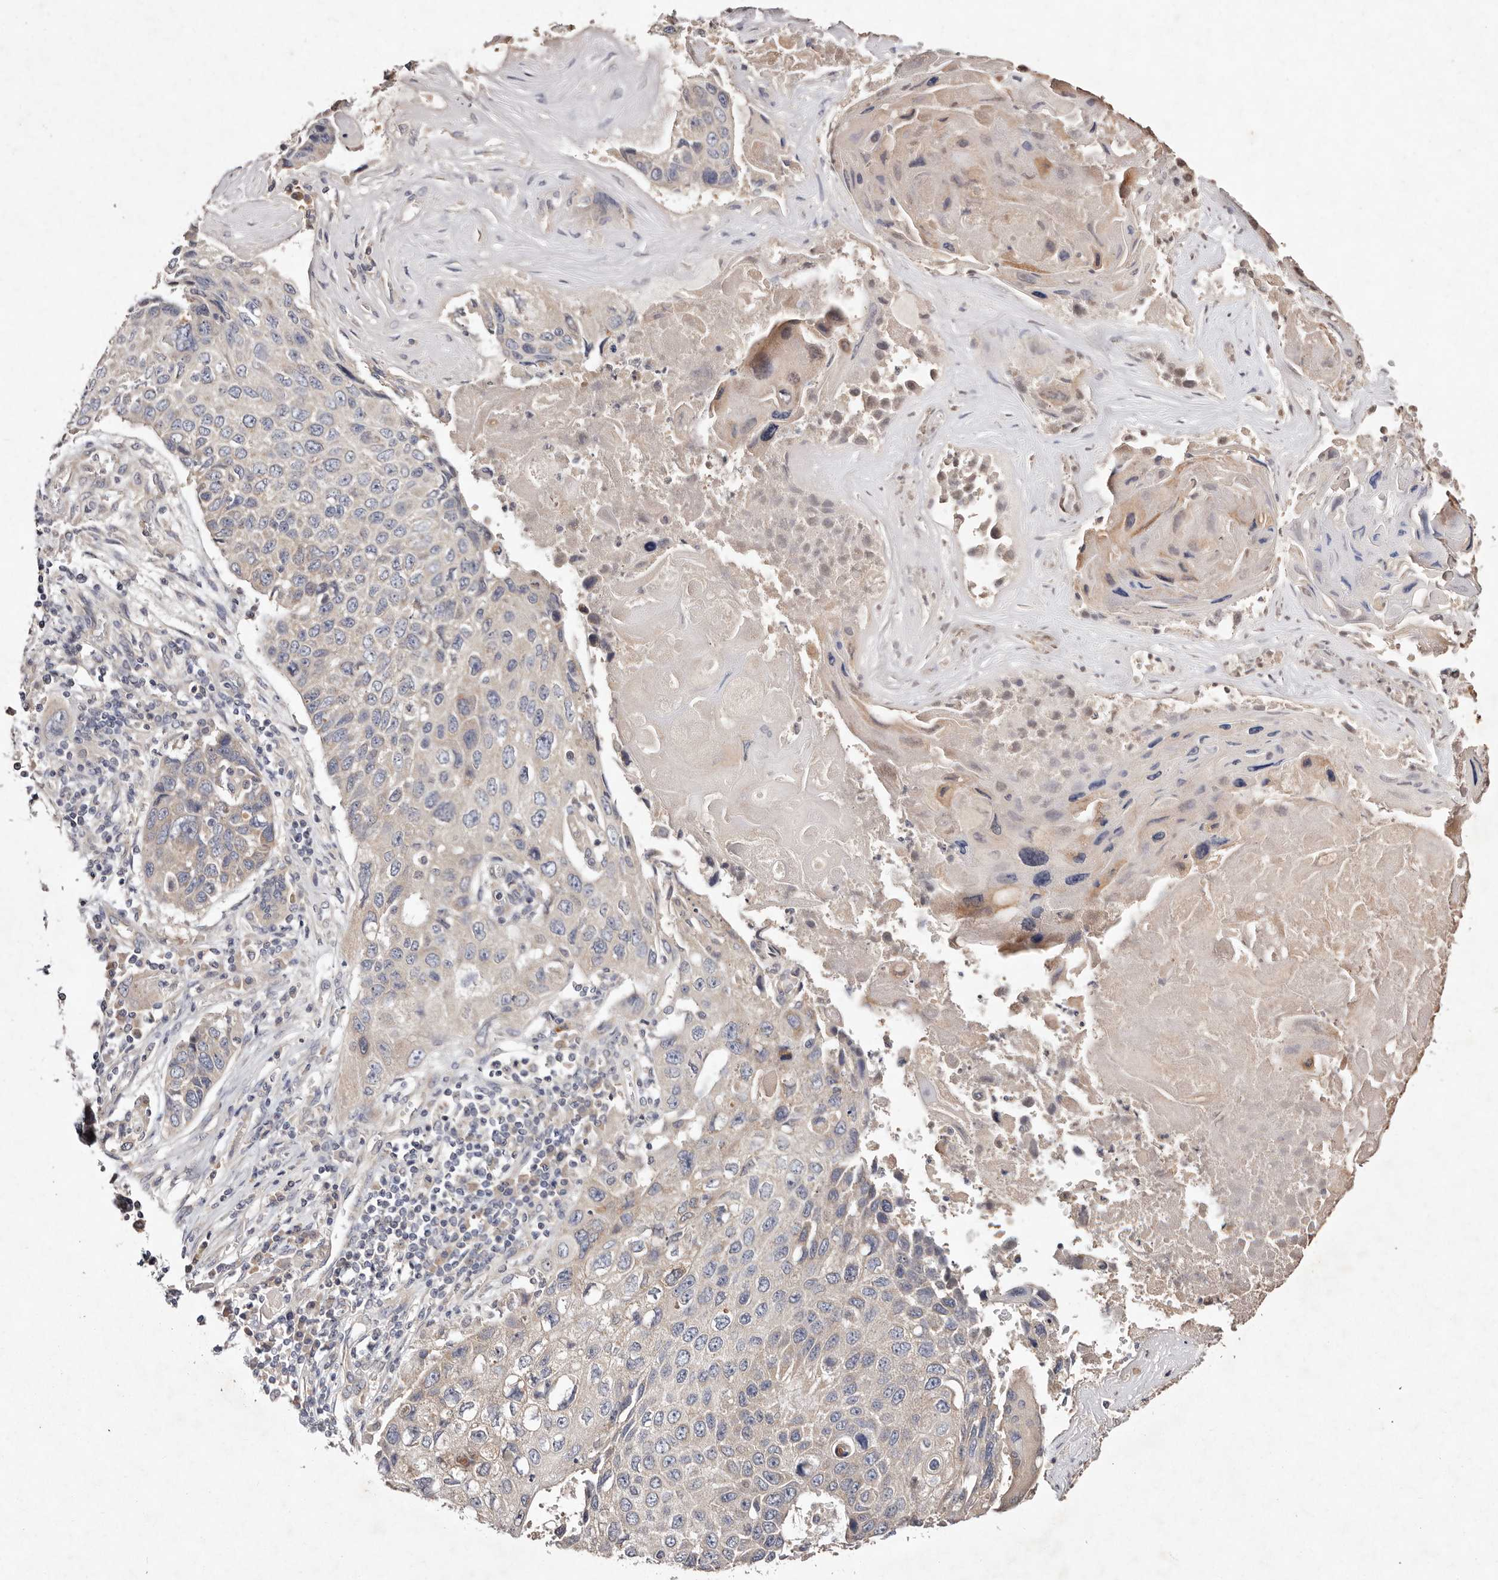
{"staining": {"intensity": "negative", "quantity": "none", "location": "none"}, "tissue": "lung cancer", "cell_type": "Tumor cells", "image_type": "cancer", "snomed": [{"axis": "morphology", "description": "Squamous cell carcinoma, NOS"}, {"axis": "topography", "description": "Lung"}], "caption": "Lung cancer was stained to show a protein in brown. There is no significant expression in tumor cells. Brightfield microscopy of immunohistochemistry (IHC) stained with DAB (3,3'-diaminobenzidine) (brown) and hematoxylin (blue), captured at high magnification.", "gene": "TSC2", "patient": {"sex": "male", "age": 61}}